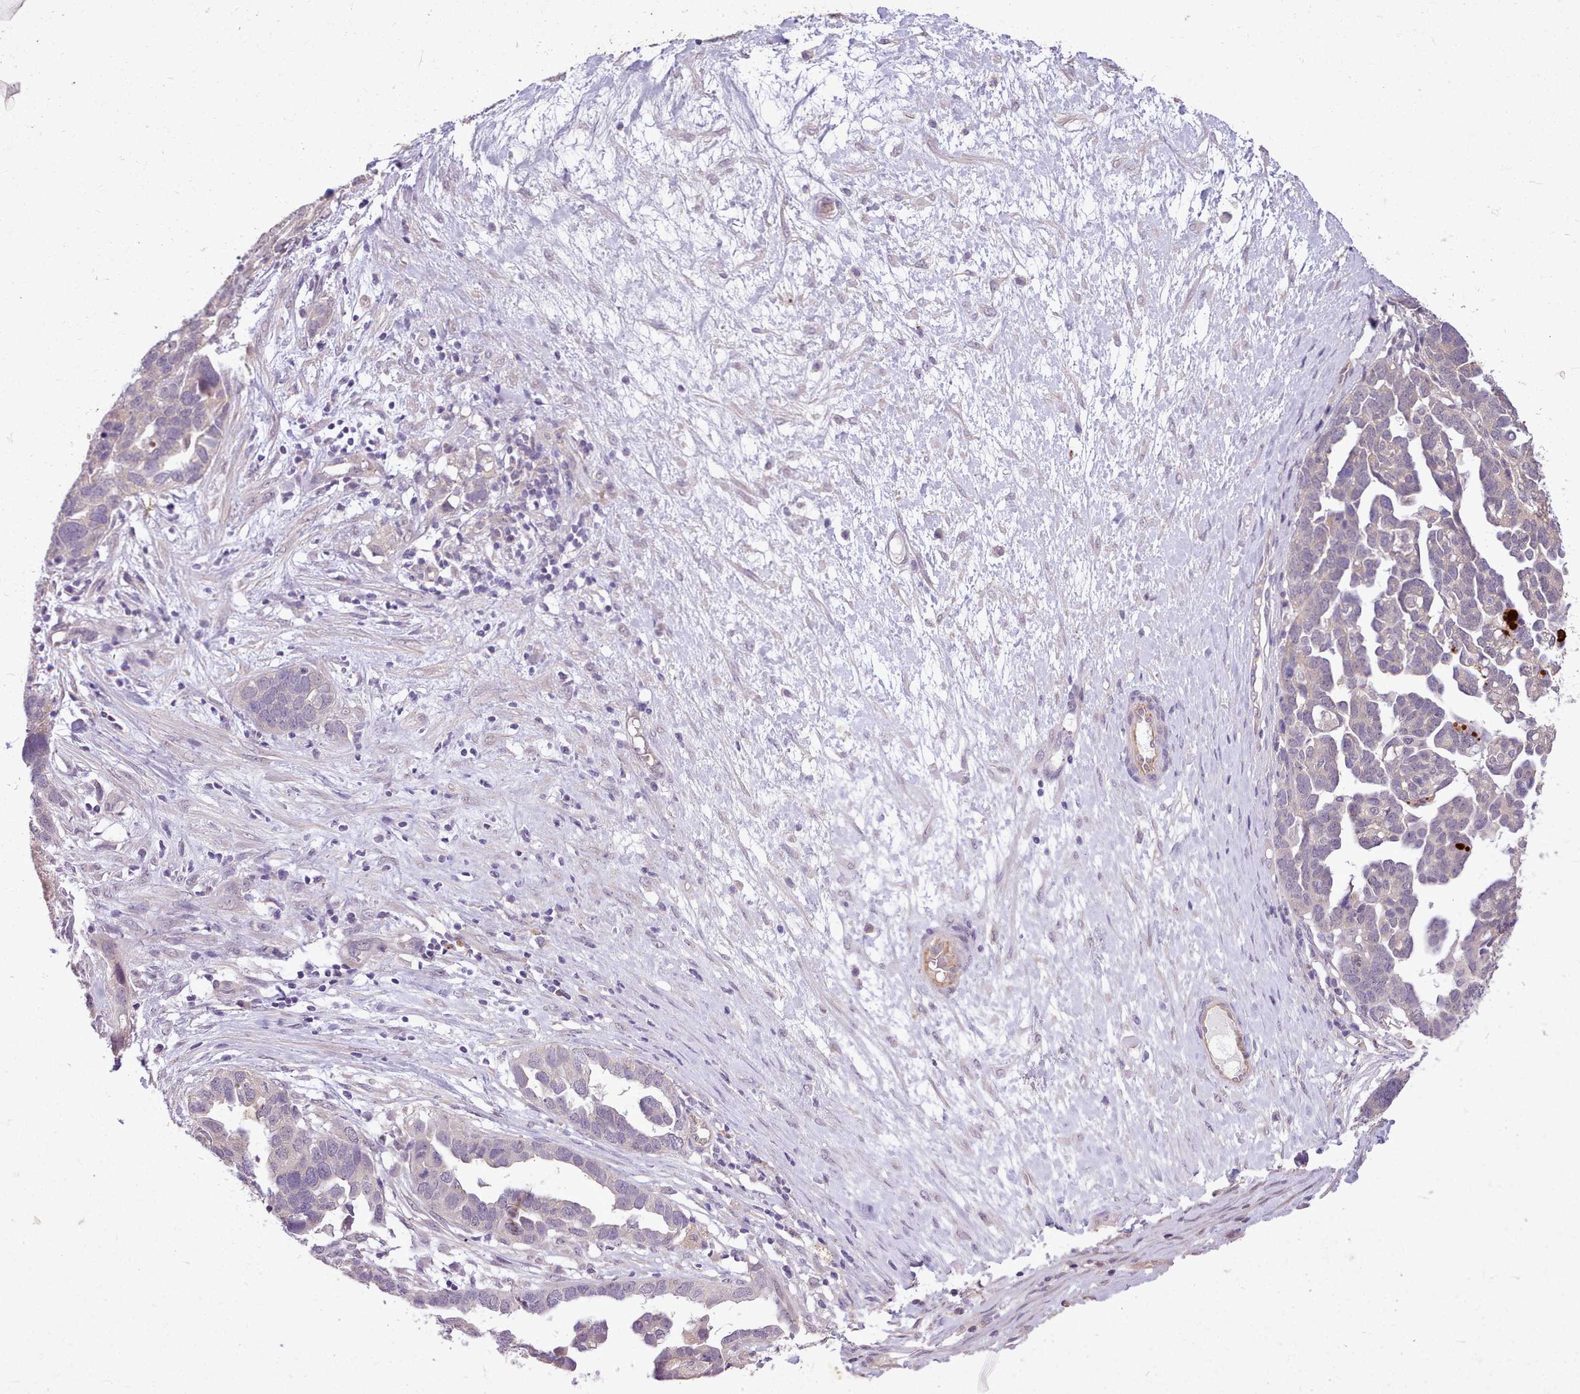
{"staining": {"intensity": "negative", "quantity": "none", "location": "none"}, "tissue": "ovarian cancer", "cell_type": "Tumor cells", "image_type": "cancer", "snomed": [{"axis": "morphology", "description": "Cystadenocarcinoma, serous, NOS"}, {"axis": "topography", "description": "Ovary"}], "caption": "Immunohistochemistry image of neoplastic tissue: ovarian serous cystadenocarcinoma stained with DAB exhibits no significant protein positivity in tumor cells. Nuclei are stained in blue.", "gene": "ZNF607", "patient": {"sex": "female", "age": 54}}